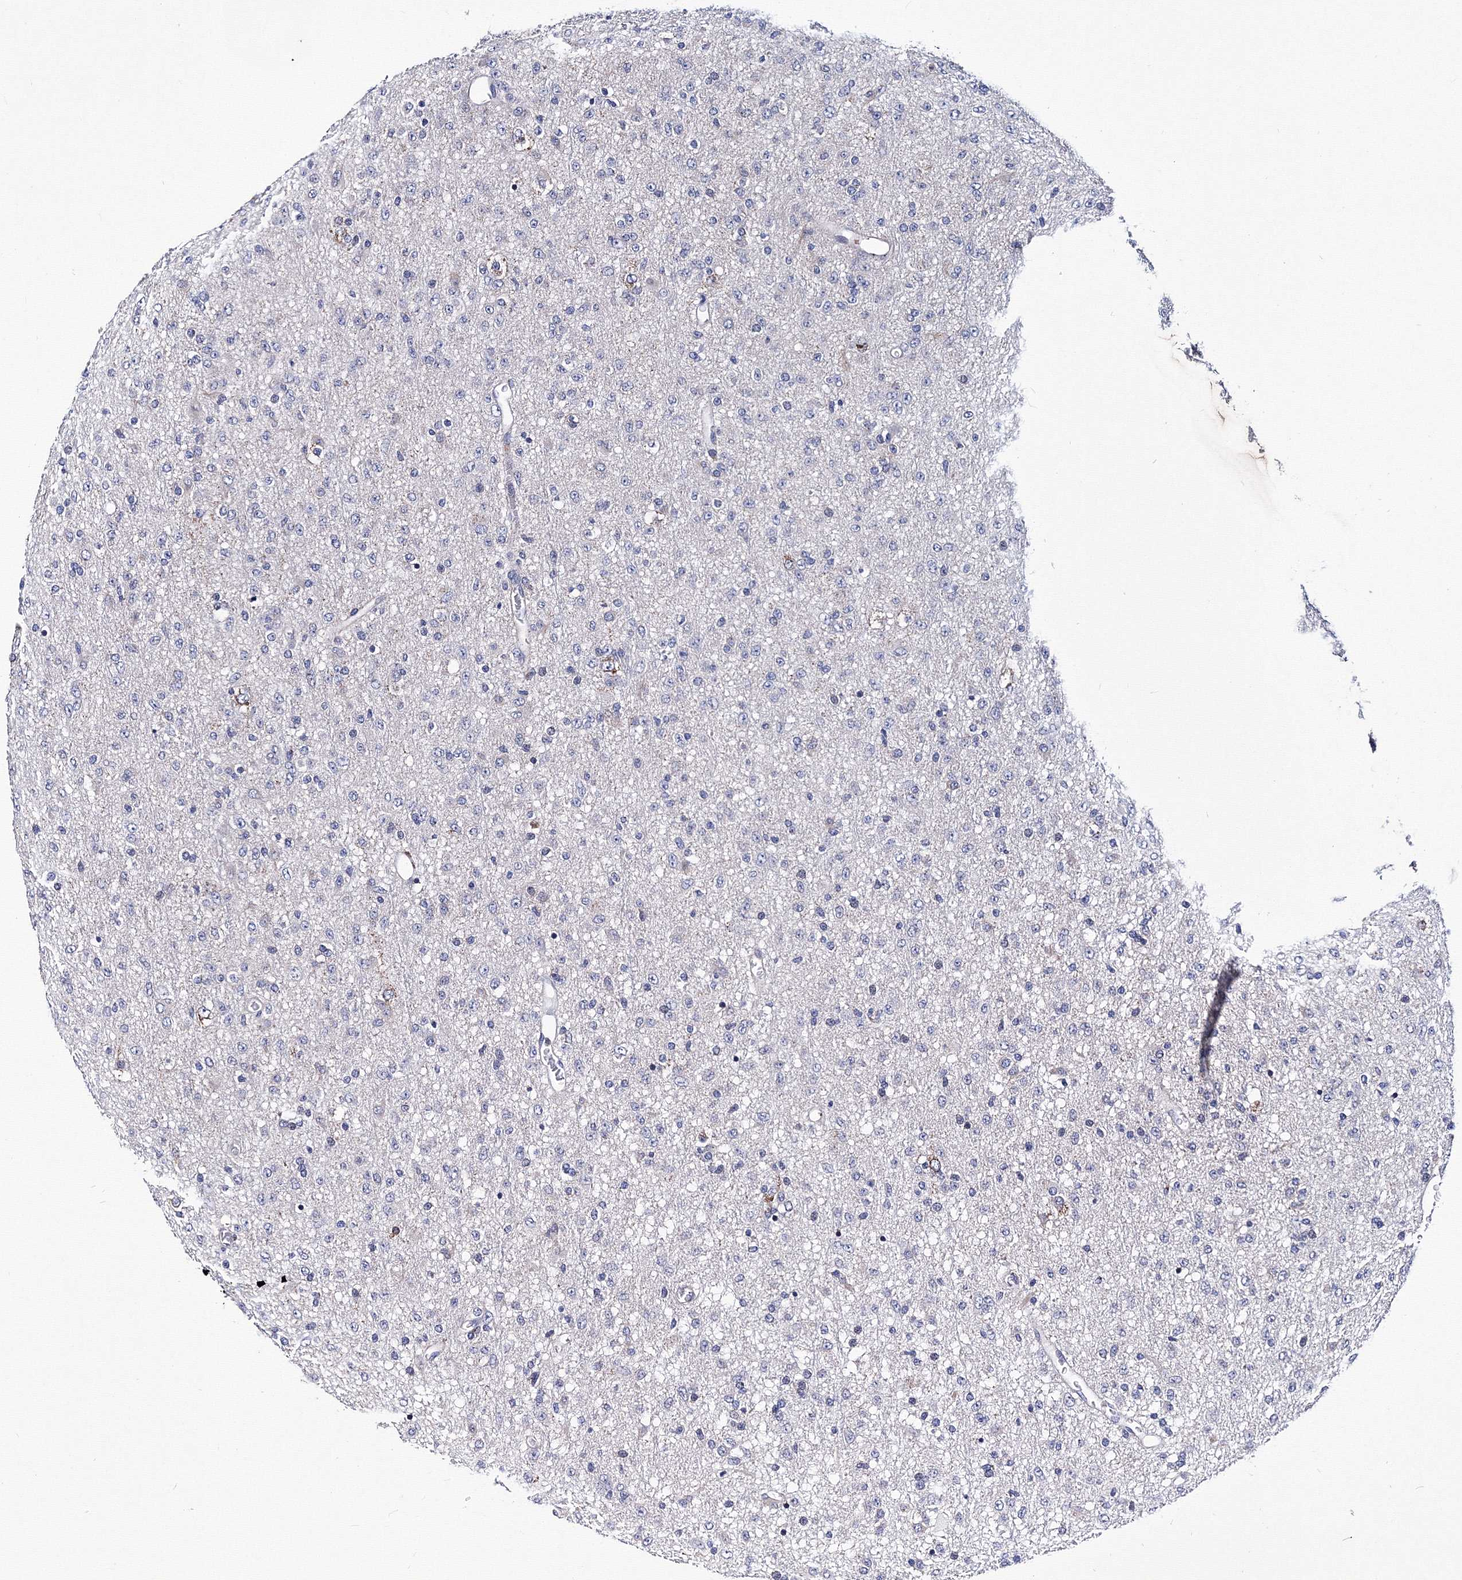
{"staining": {"intensity": "negative", "quantity": "none", "location": "none"}, "tissue": "glioma", "cell_type": "Tumor cells", "image_type": "cancer", "snomed": [{"axis": "morphology", "description": "Glioma, malignant, Low grade"}, {"axis": "topography", "description": "Brain"}], "caption": "Immunohistochemical staining of low-grade glioma (malignant) reveals no significant staining in tumor cells.", "gene": "TRPM2", "patient": {"sex": "male", "age": 65}}